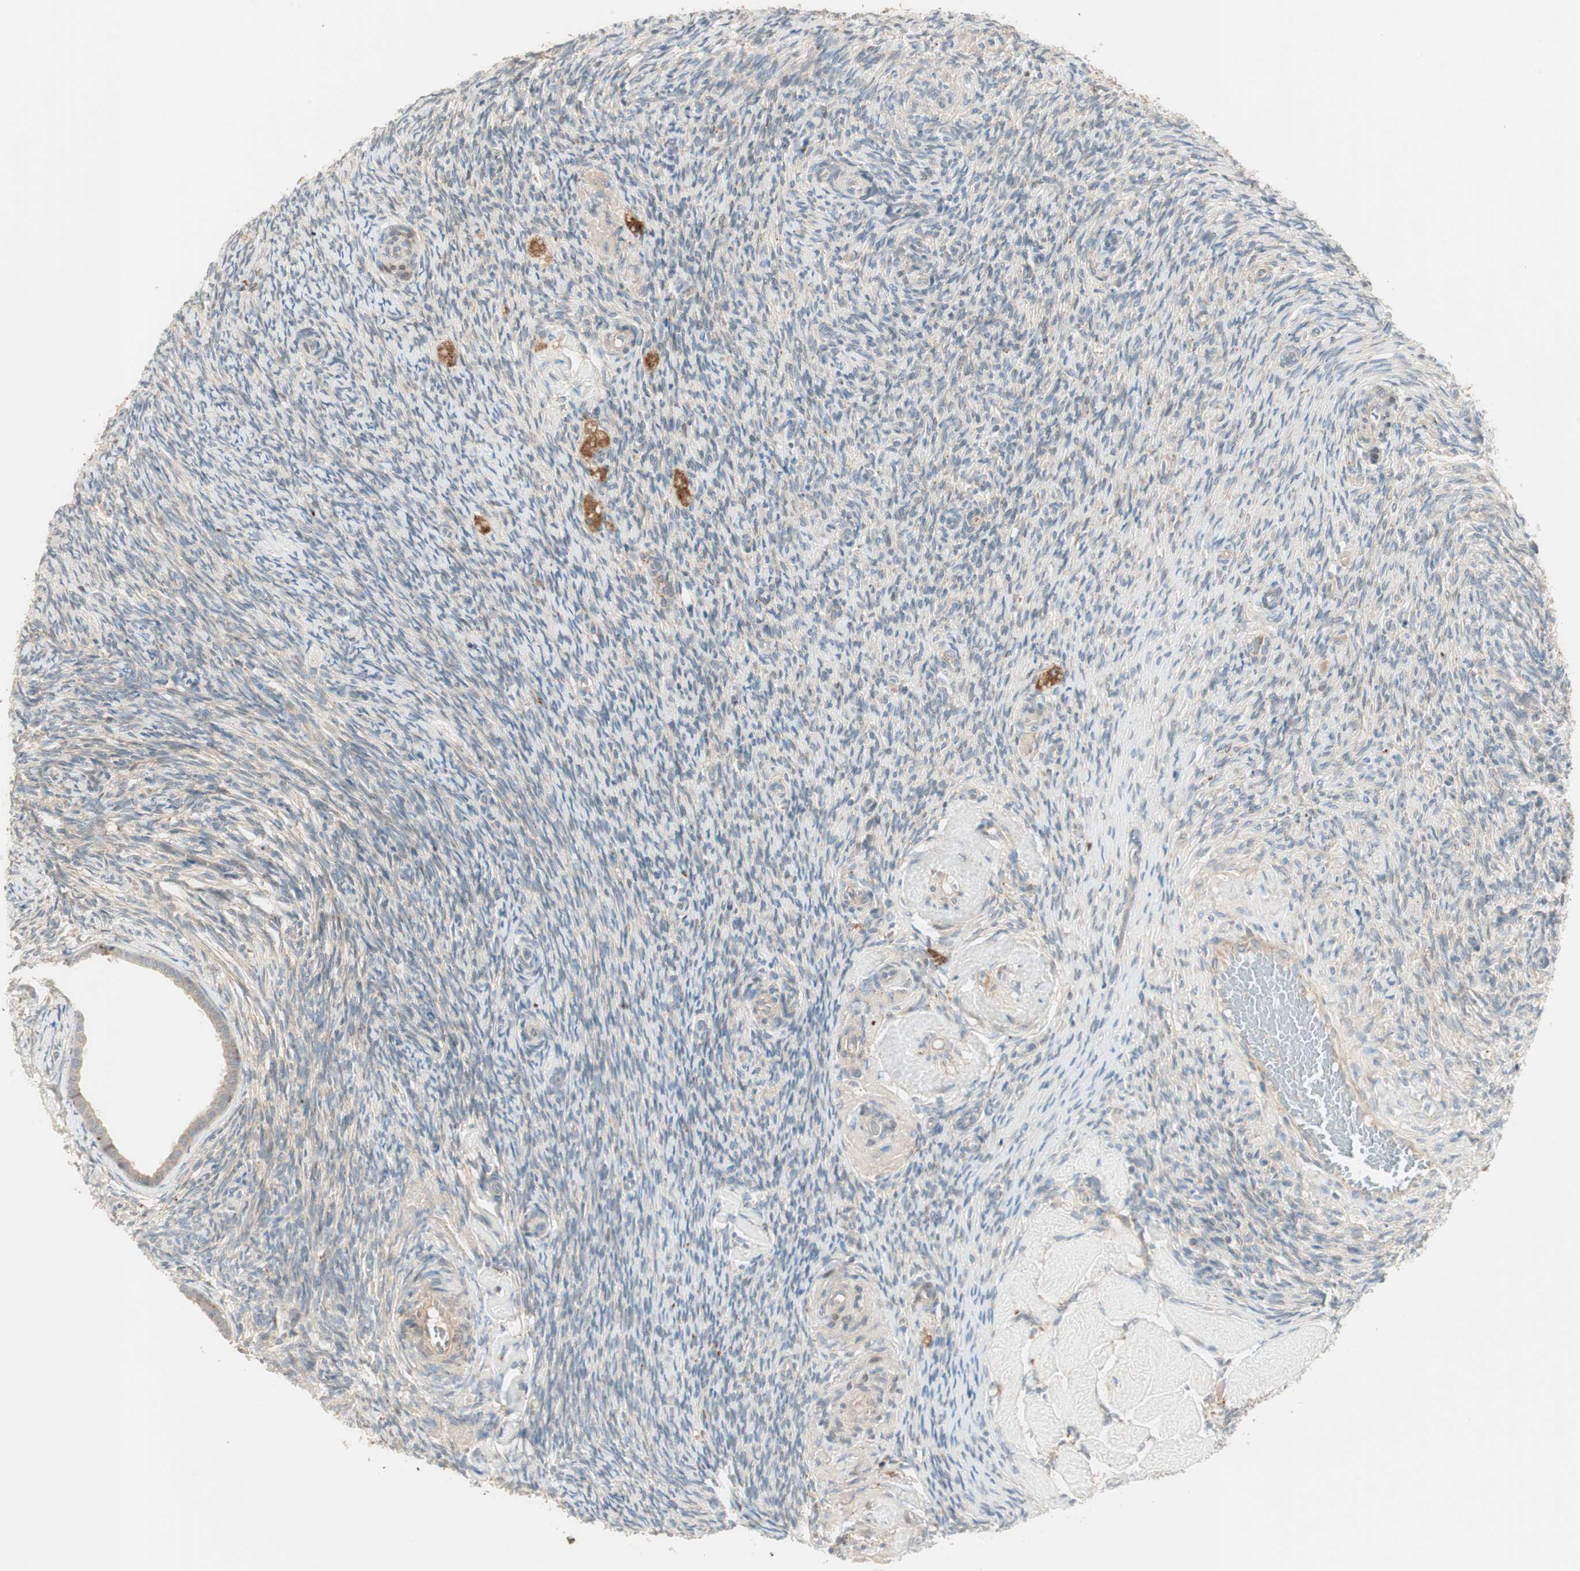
{"staining": {"intensity": "weak", "quantity": "25%-75%", "location": "cytoplasmic/membranous"}, "tissue": "ovary", "cell_type": "Ovarian stroma cells", "image_type": "normal", "snomed": [{"axis": "morphology", "description": "Normal tissue, NOS"}, {"axis": "topography", "description": "Ovary"}], "caption": "Immunohistochemistry photomicrograph of normal ovary: human ovary stained using immunohistochemistry exhibits low levels of weak protein expression localized specifically in the cytoplasmic/membranous of ovarian stroma cells, appearing as a cytoplasmic/membranous brown color.", "gene": "SFRP1", "patient": {"sex": "female", "age": 60}}